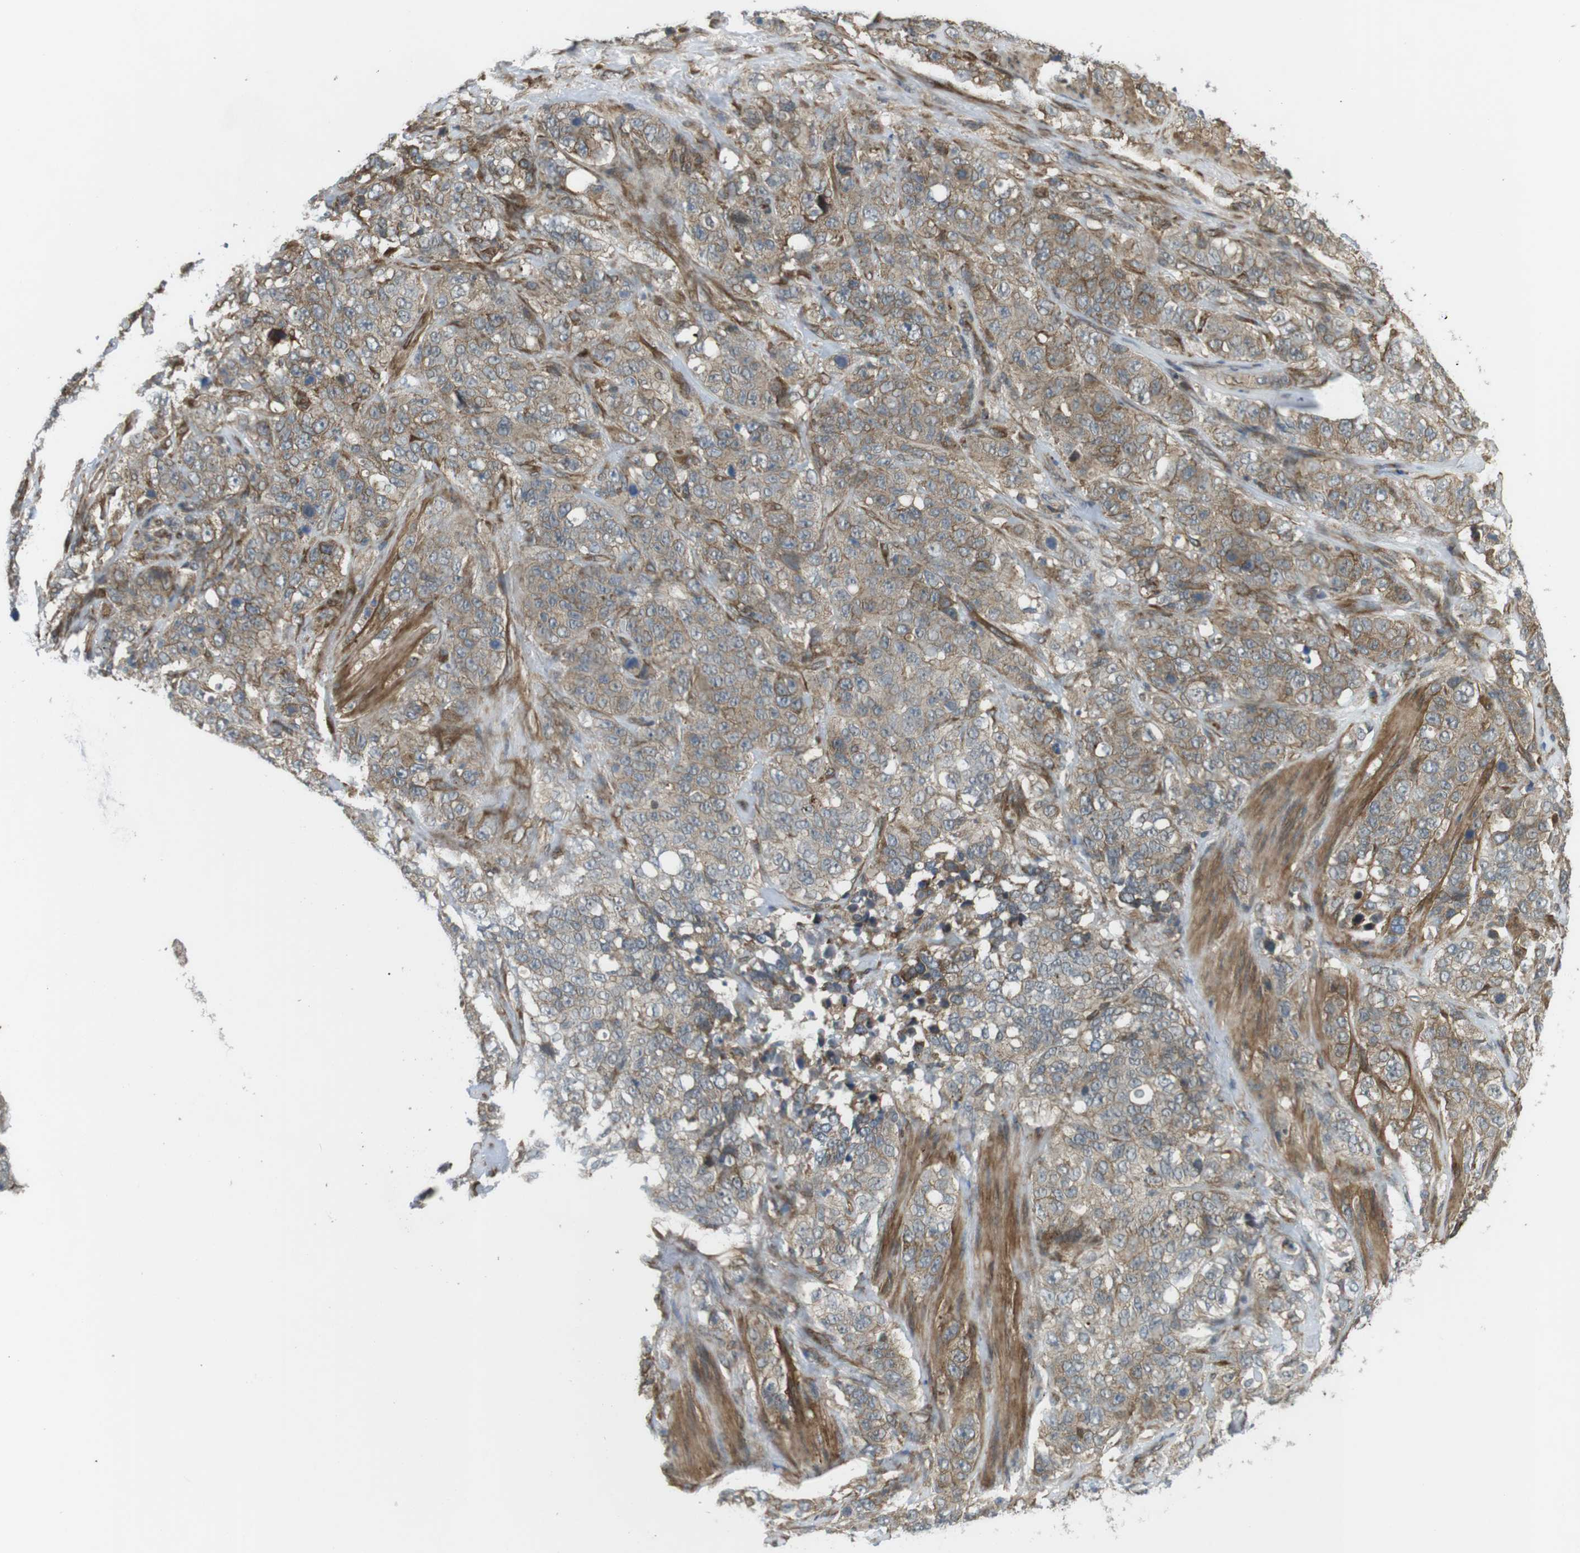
{"staining": {"intensity": "weak", "quantity": "25%-75%", "location": "cytoplasmic/membranous"}, "tissue": "stomach cancer", "cell_type": "Tumor cells", "image_type": "cancer", "snomed": [{"axis": "morphology", "description": "Adenocarcinoma, NOS"}, {"axis": "topography", "description": "Stomach"}], "caption": "A brown stain shows weak cytoplasmic/membranous expression of a protein in human adenocarcinoma (stomach) tumor cells. (DAB IHC with brightfield microscopy, high magnification).", "gene": "KANK2", "patient": {"sex": "male", "age": 48}}